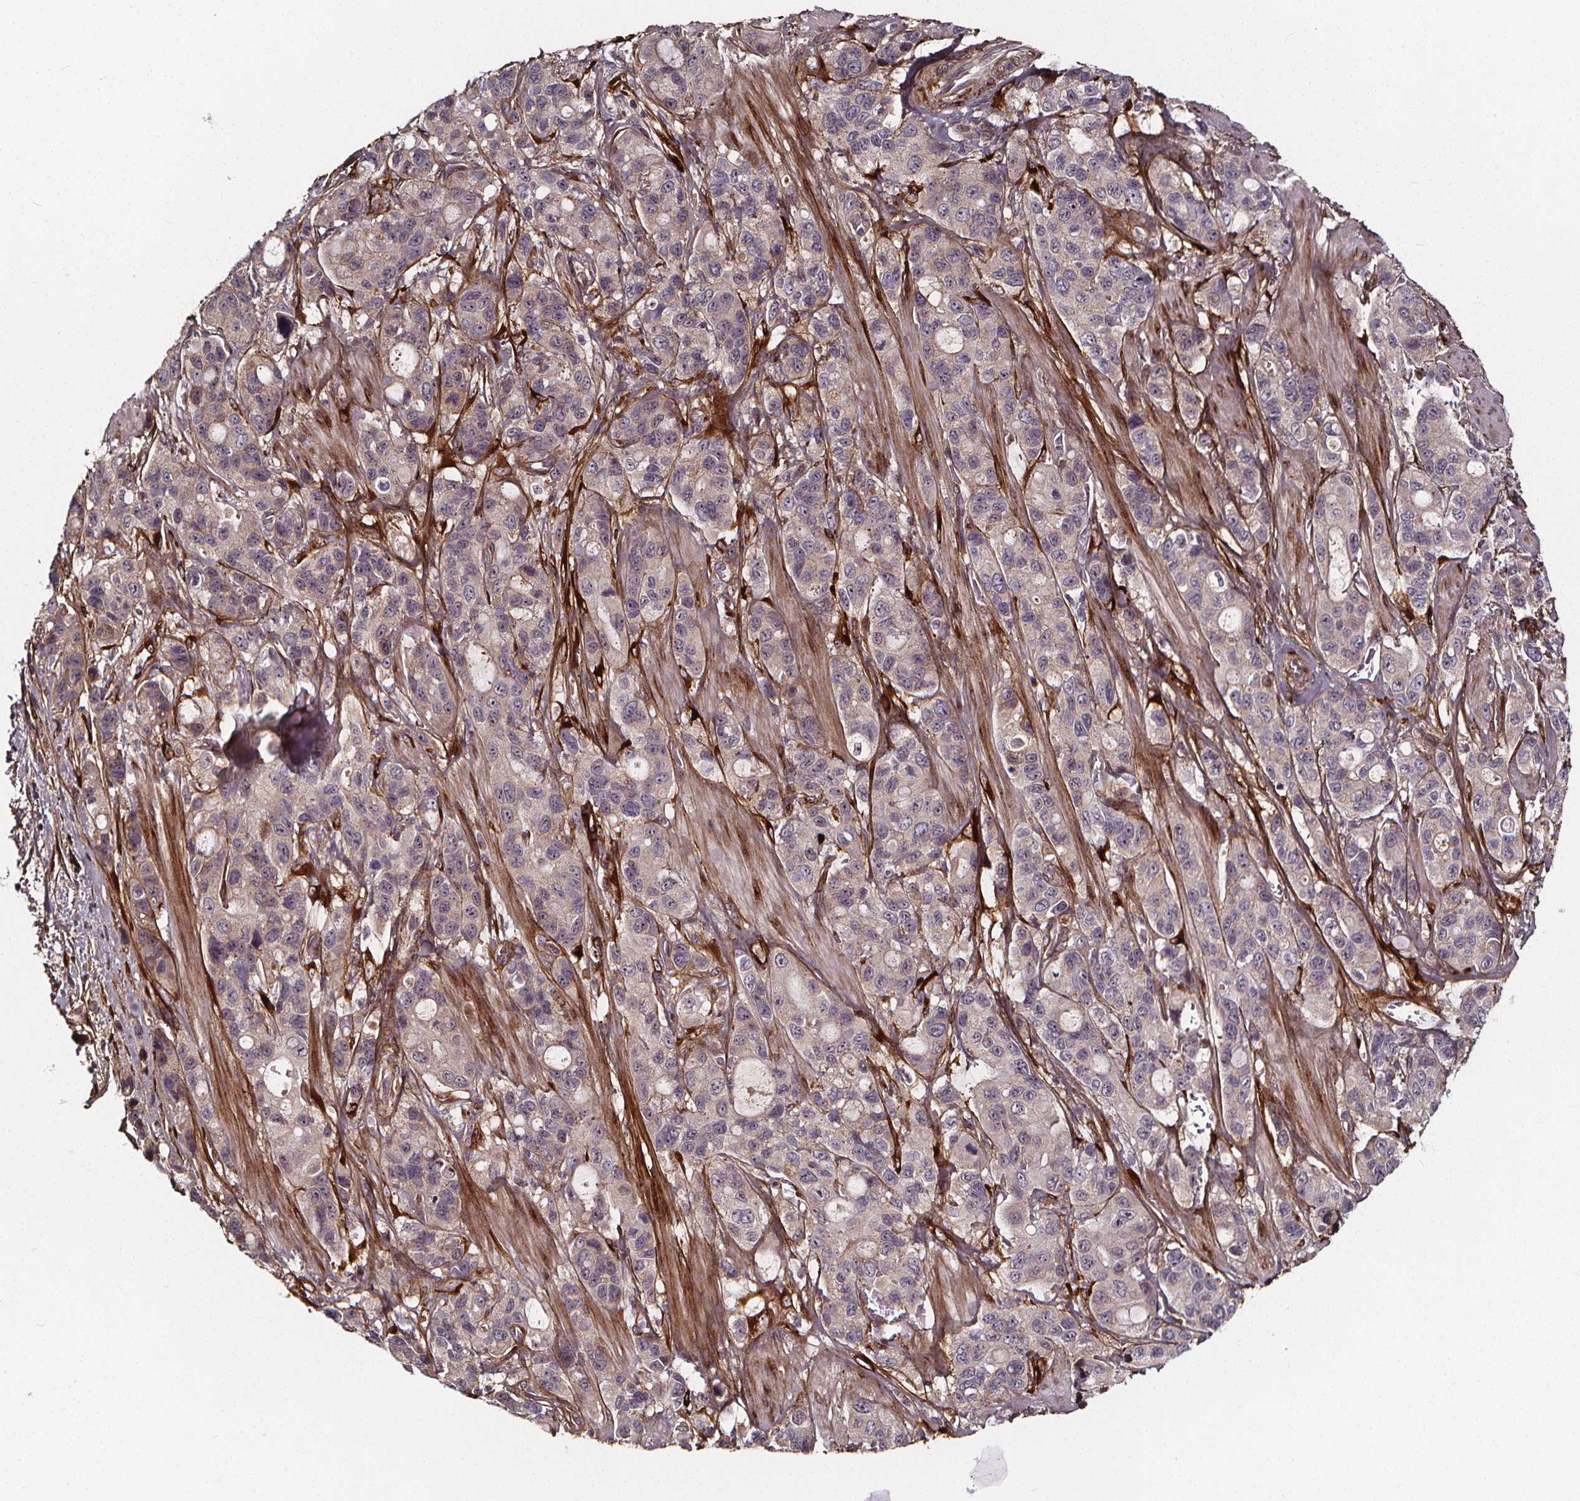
{"staining": {"intensity": "weak", "quantity": "<25%", "location": "cytoplasmic/membranous"}, "tissue": "stomach cancer", "cell_type": "Tumor cells", "image_type": "cancer", "snomed": [{"axis": "morphology", "description": "Adenocarcinoma, NOS"}, {"axis": "topography", "description": "Stomach"}], "caption": "Adenocarcinoma (stomach) was stained to show a protein in brown. There is no significant positivity in tumor cells. The staining is performed using DAB (3,3'-diaminobenzidine) brown chromogen with nuclei counter-stained in using hematoxylin.", "gene": "AEBP1", "patient": {"sex": "male", "age": 63}}